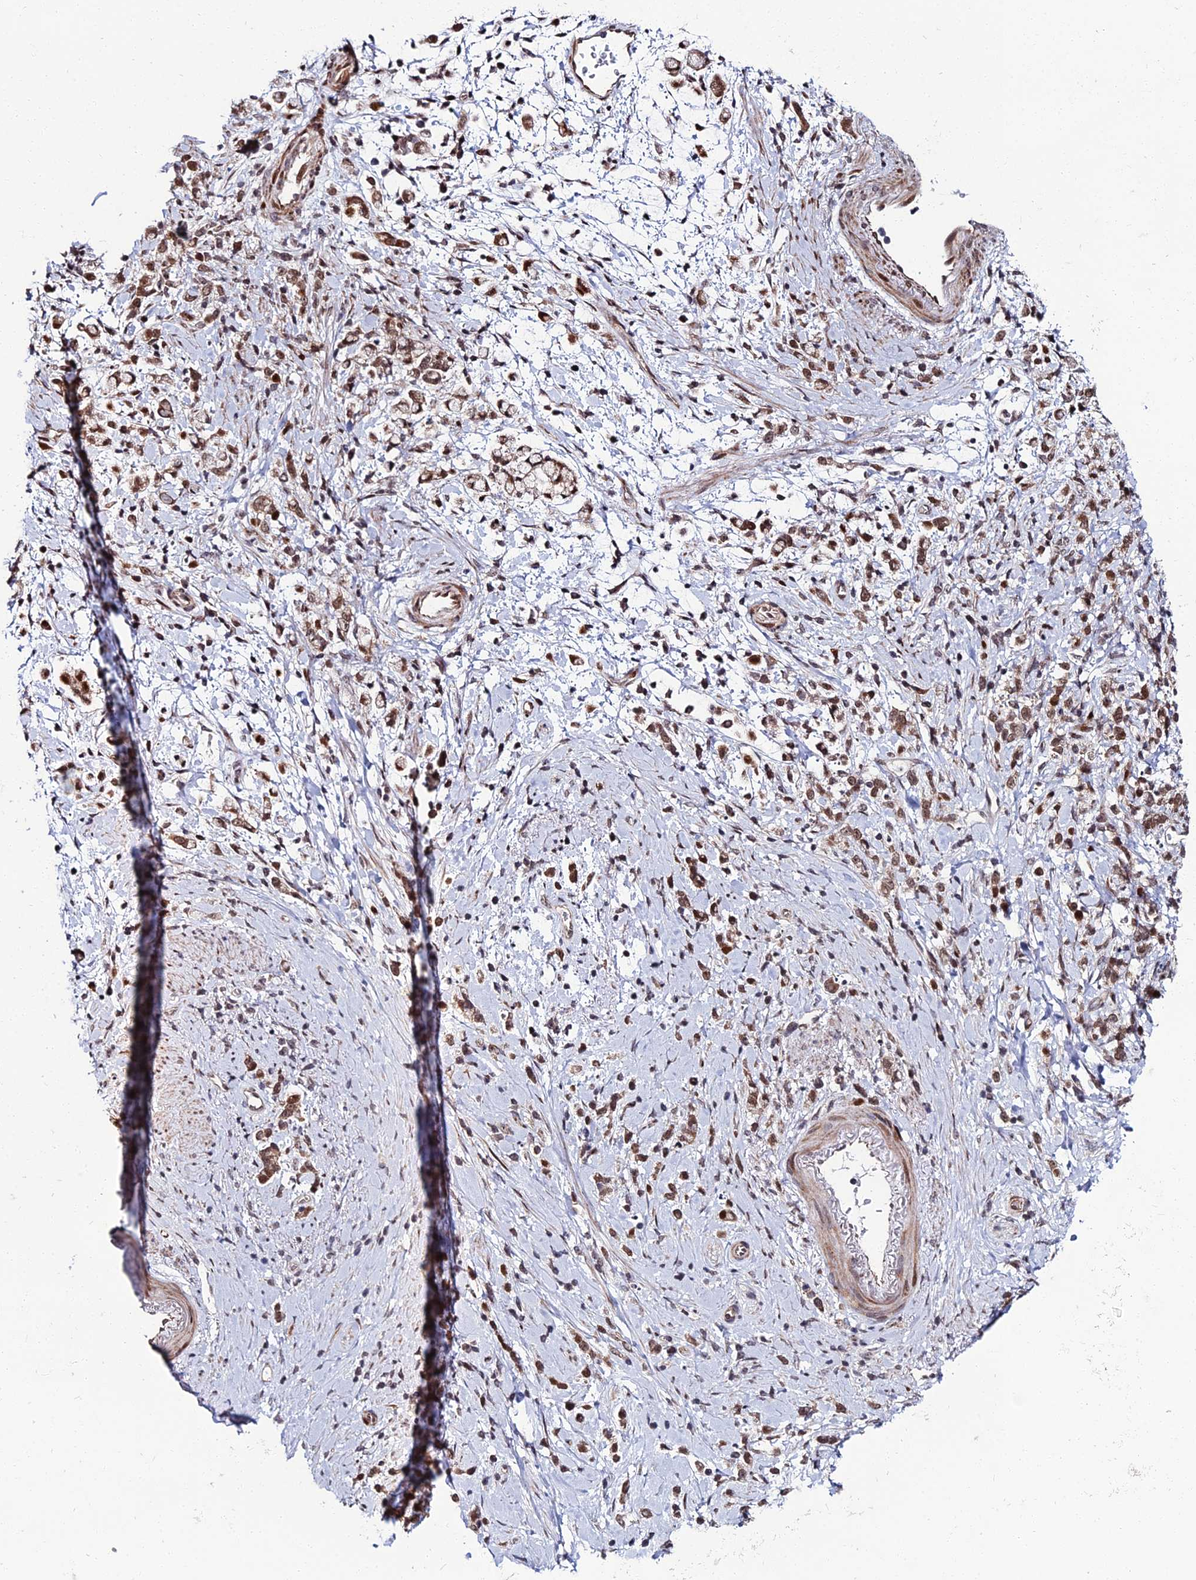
{"staining": {"intensity": "moderate", "quantity": ">75%", "location": "nuclear"}, "tissue": "stomach cancer", "cell_type": "Tumor cells", "image_type": "cancer", "snomed": [{"axis": "morphology", "description": "Adenocarcinoma, NOS"}, {"axis": "topography", "description": "Stomach"}], "caption": "Protein positivity by immunohistochemistry shows moderate nuclear staining in about >75% of tumor cells in stomach cancer.", "gene": "ZNF668", "patient": {"sex": "female", "age": 60}}